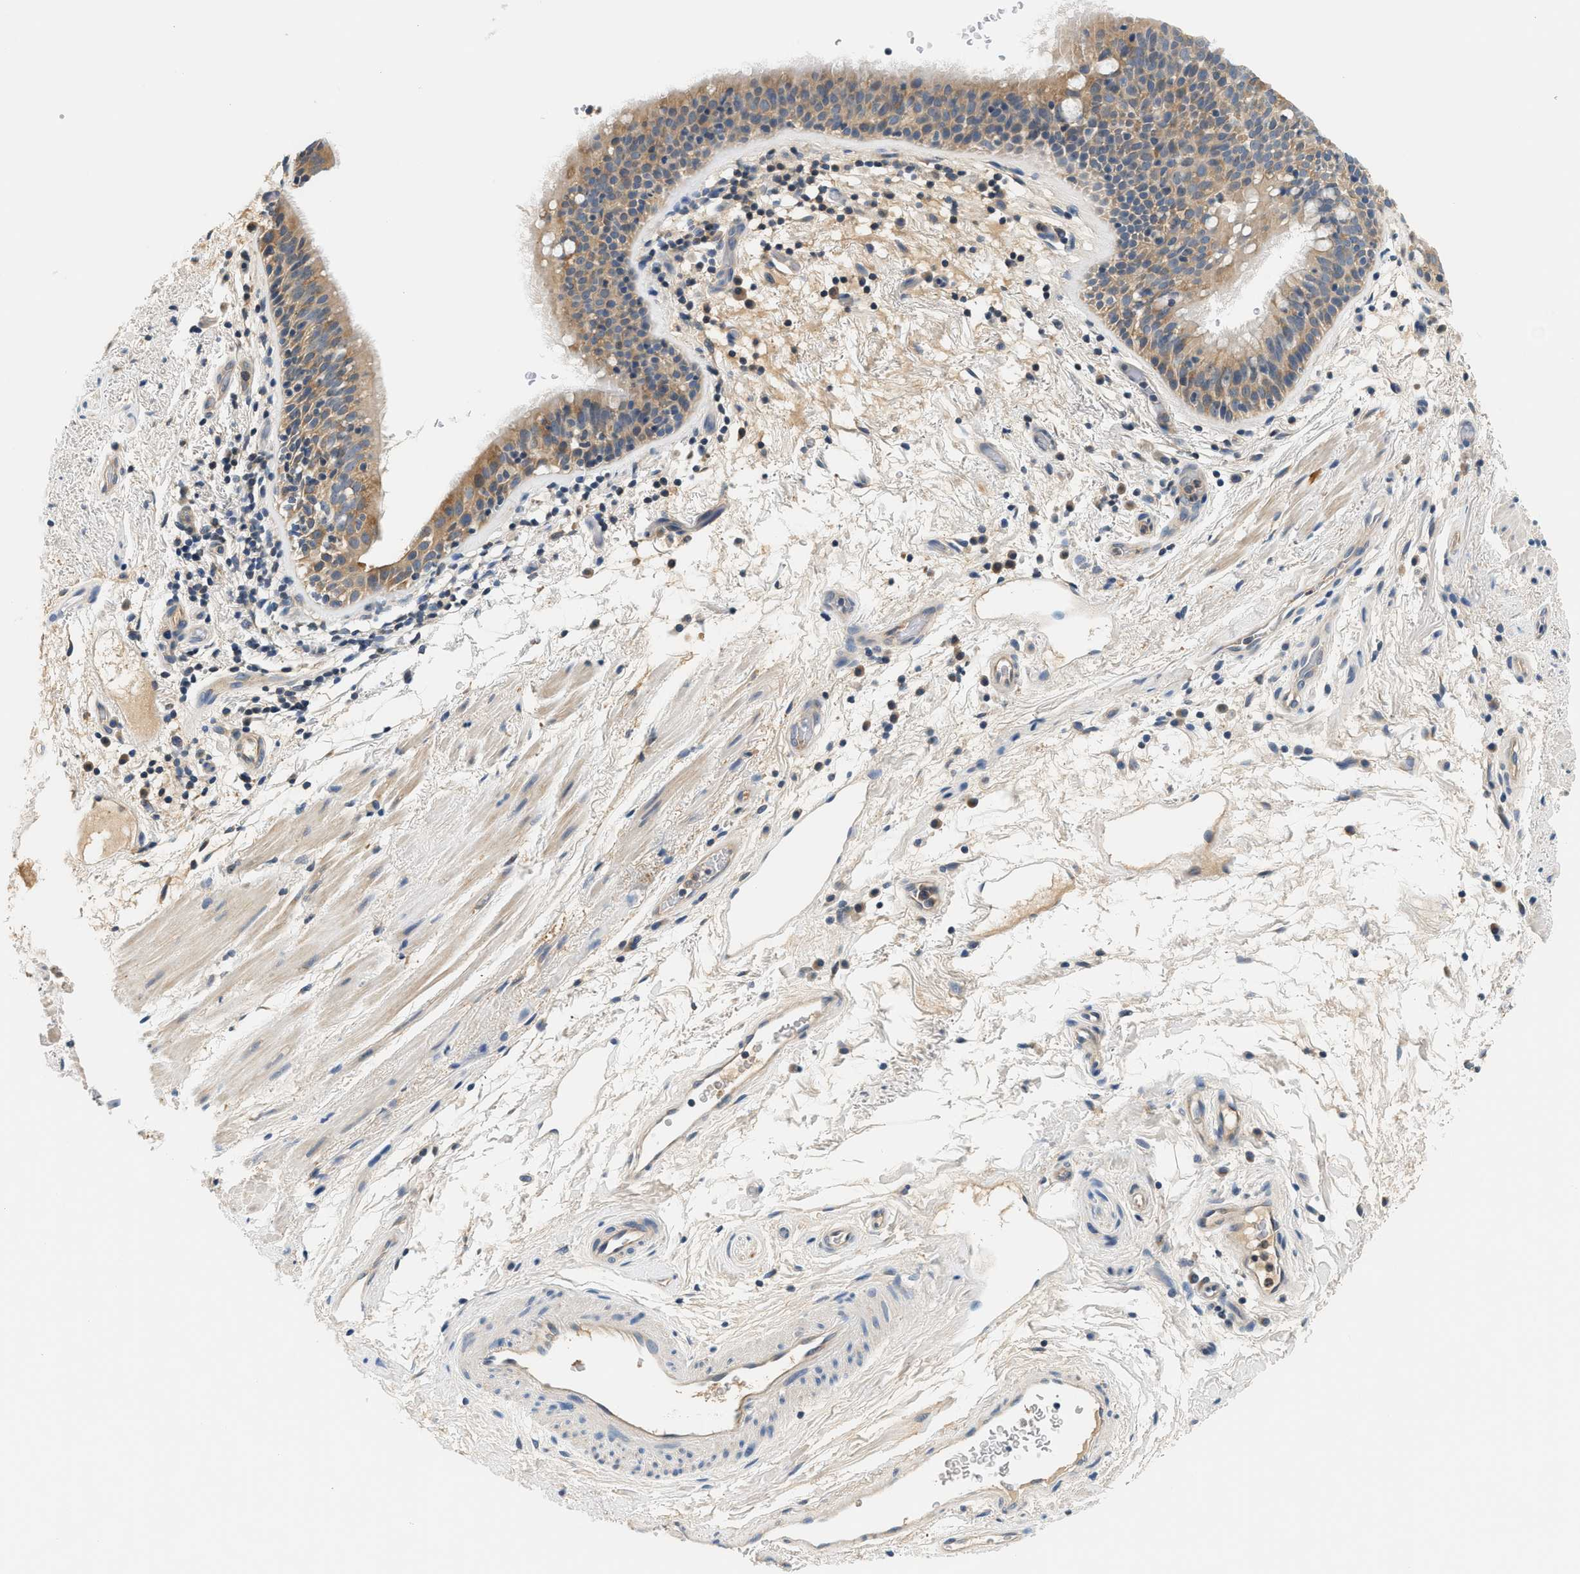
{"staining": {"intensity": "moderate", "quantity": ">75%", "location": "cytoplasmic/membranous"}, "tissue": "bronchus", "cell_type": "Respiratory epithelial cells", "image_type": "normal", "snomed": [{"axis": "morphology", "description": "Normal tissue, NOS"}, {"axis": "morphology", "description": "Inflammation, NOS"}, {"axis": "topography", "description": "Cartilage tissue"}, {"axis": "topography", "description": "Bronchus"}], "caption": "Immunohistochemical staining of benign human bronchus shows moderate cytoplasmic/membranous protein expression in about >75% of respiratory epithelial cells.", "gene": "SLC35E1", "patient": {"sex": "male", "age": 77}}